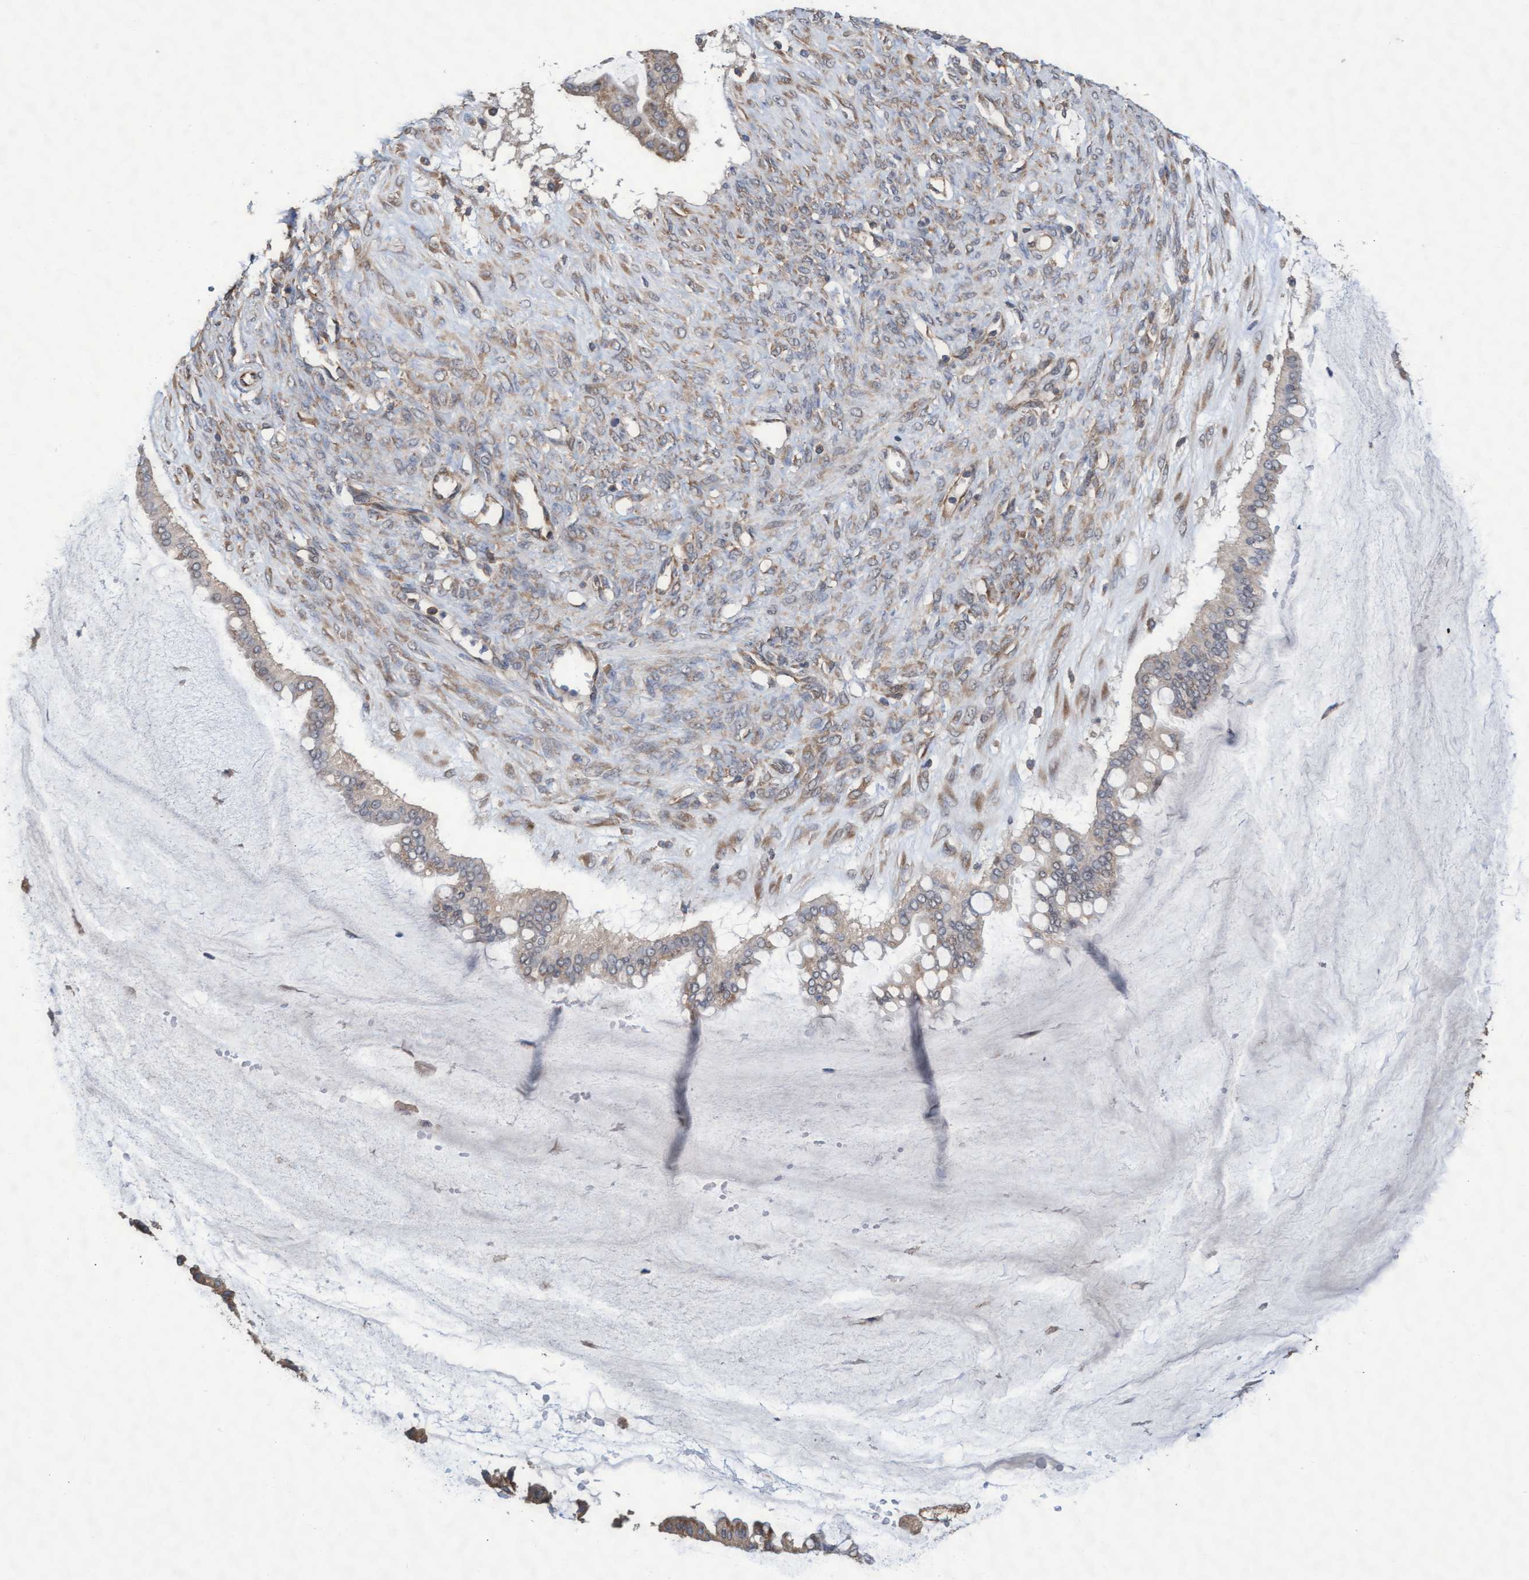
{"staining": {"intensity": "negative", "quantity": "none", "location": "none"}, "tissue": "ovarian cancer", "cell_type": "Tumor cells", "image_type": "cancer", "snomed": [{"axis": "morphology", "description": "Cystadenocarcinoma, mucinous, NOS"}, {"axis": "topography", "description": "Ovary"}], "caption": "Immunohistochemical staining of human ovarian cancer (mucinous cystadenocarcinoma) reveals no significant expression in tumor cells.", "gene": "ABCF2", "patient": {"sex": "female", "age": 73}}